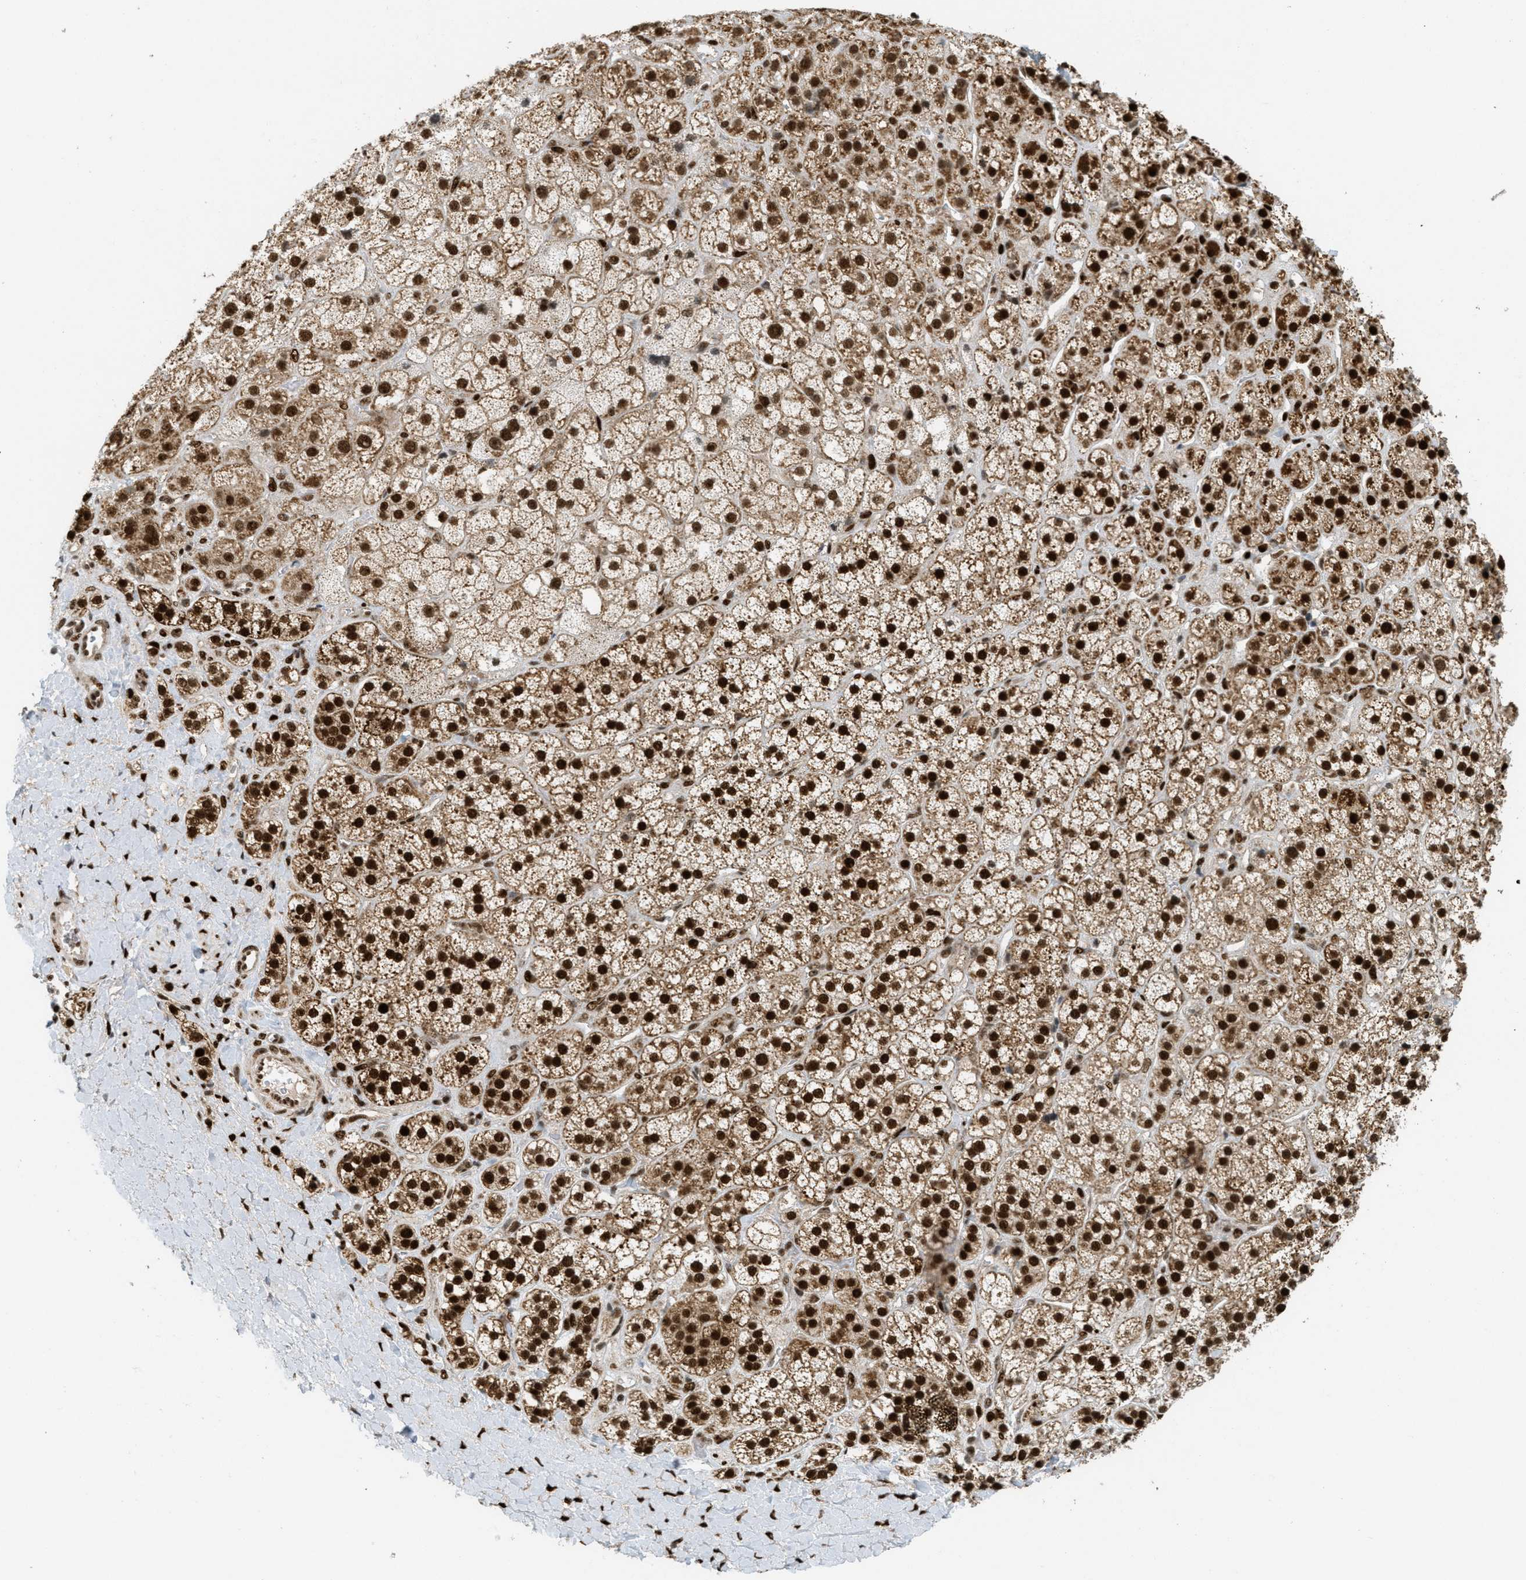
{"staining": {"intensity": "strong", "quantity": ">75%", "location": "cytoplasmic/membranous,nuclear"}, "tissue": "adrenal gland", "cell_type": "Glandular cells", "image_type": "normal", "snomed": [{"axis": "morphology", "description": "Normal tissue, NOS"}, {"axis": "topography", "description": "Adrenal gland"}], "caption": "Adrenal gland stained with DAB IHC reveals high levels of strong cytoplasmic/membranous,nuclear positivity in approximately >75% of glandular cells. (DAB (3,3'-diaminobenzidine) IHC, brown staining for protein, blue staining for nuclei).", "gene": "TLK1", "patient": {"sex": "male", "age": 56}}